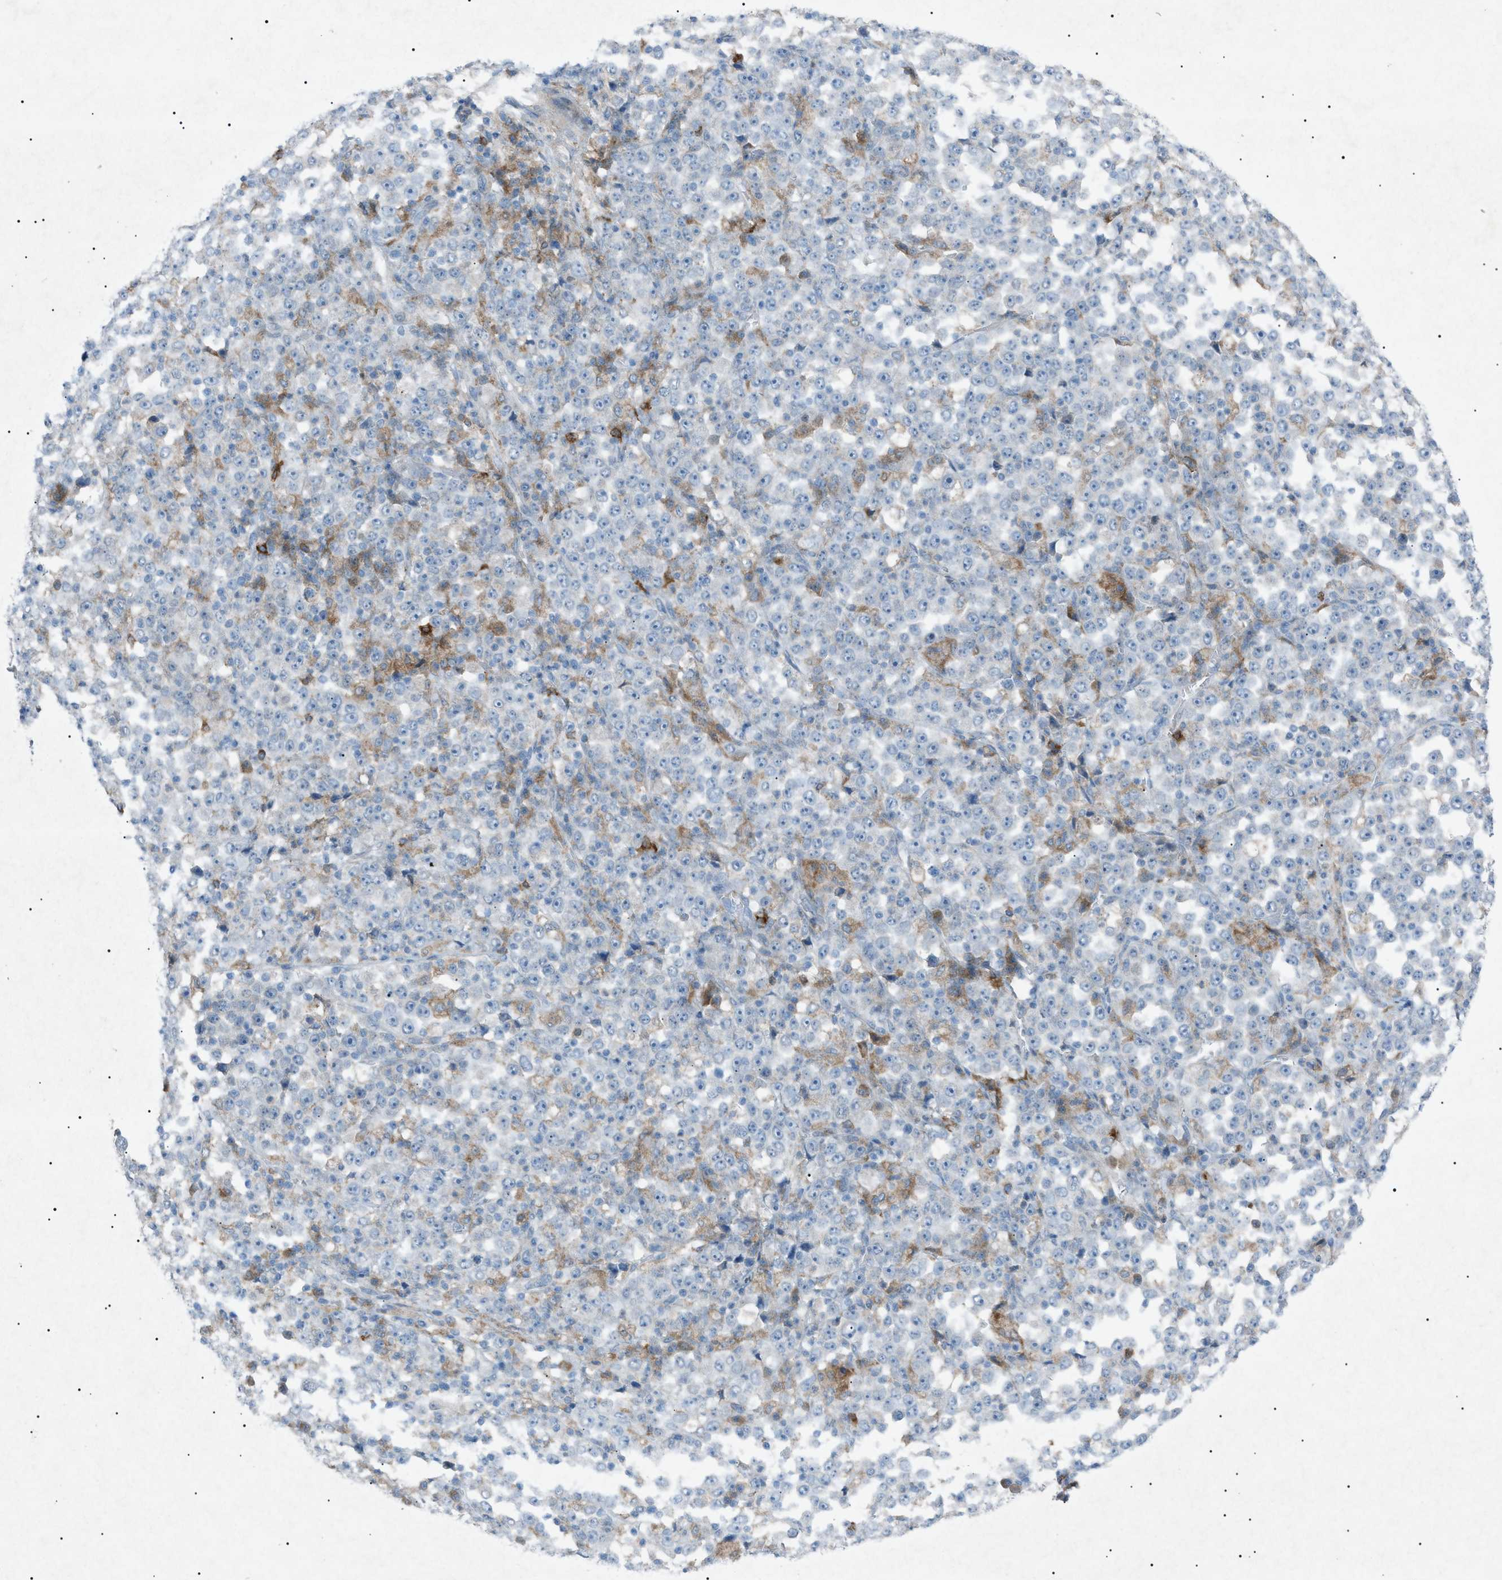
{"staining": {"intensity": "weak", "quantity": "<25%", "location": "cytoplasmic/membranous"}, "tissue": "stomach cancer", "cell_type": "Tumor cells", "image_type": "cancer", "snomed": [{"axis": "morphology", "description": "Normal tissue, NOS"}, {"axis": "morphology", "description": "Adenocarcinoma, NOS"}, {"axis": "topography", "description": "Stomach, upper"}, {"axis": "topography", "description": "Stomach"}], "caption": "Immunohistochemistry (IHC) image of neoplastic tissue: human stomach cancer stained with DAB exhibits no significant protein positivity in tumor cells. The staining was performed using DAB to visualize the protein expression in brown, while the nuclei were stained in blue with hematoxylin (Magnification: 20x).", "gene": "BTK", "patient": {"sex": "male", "age": 59}}